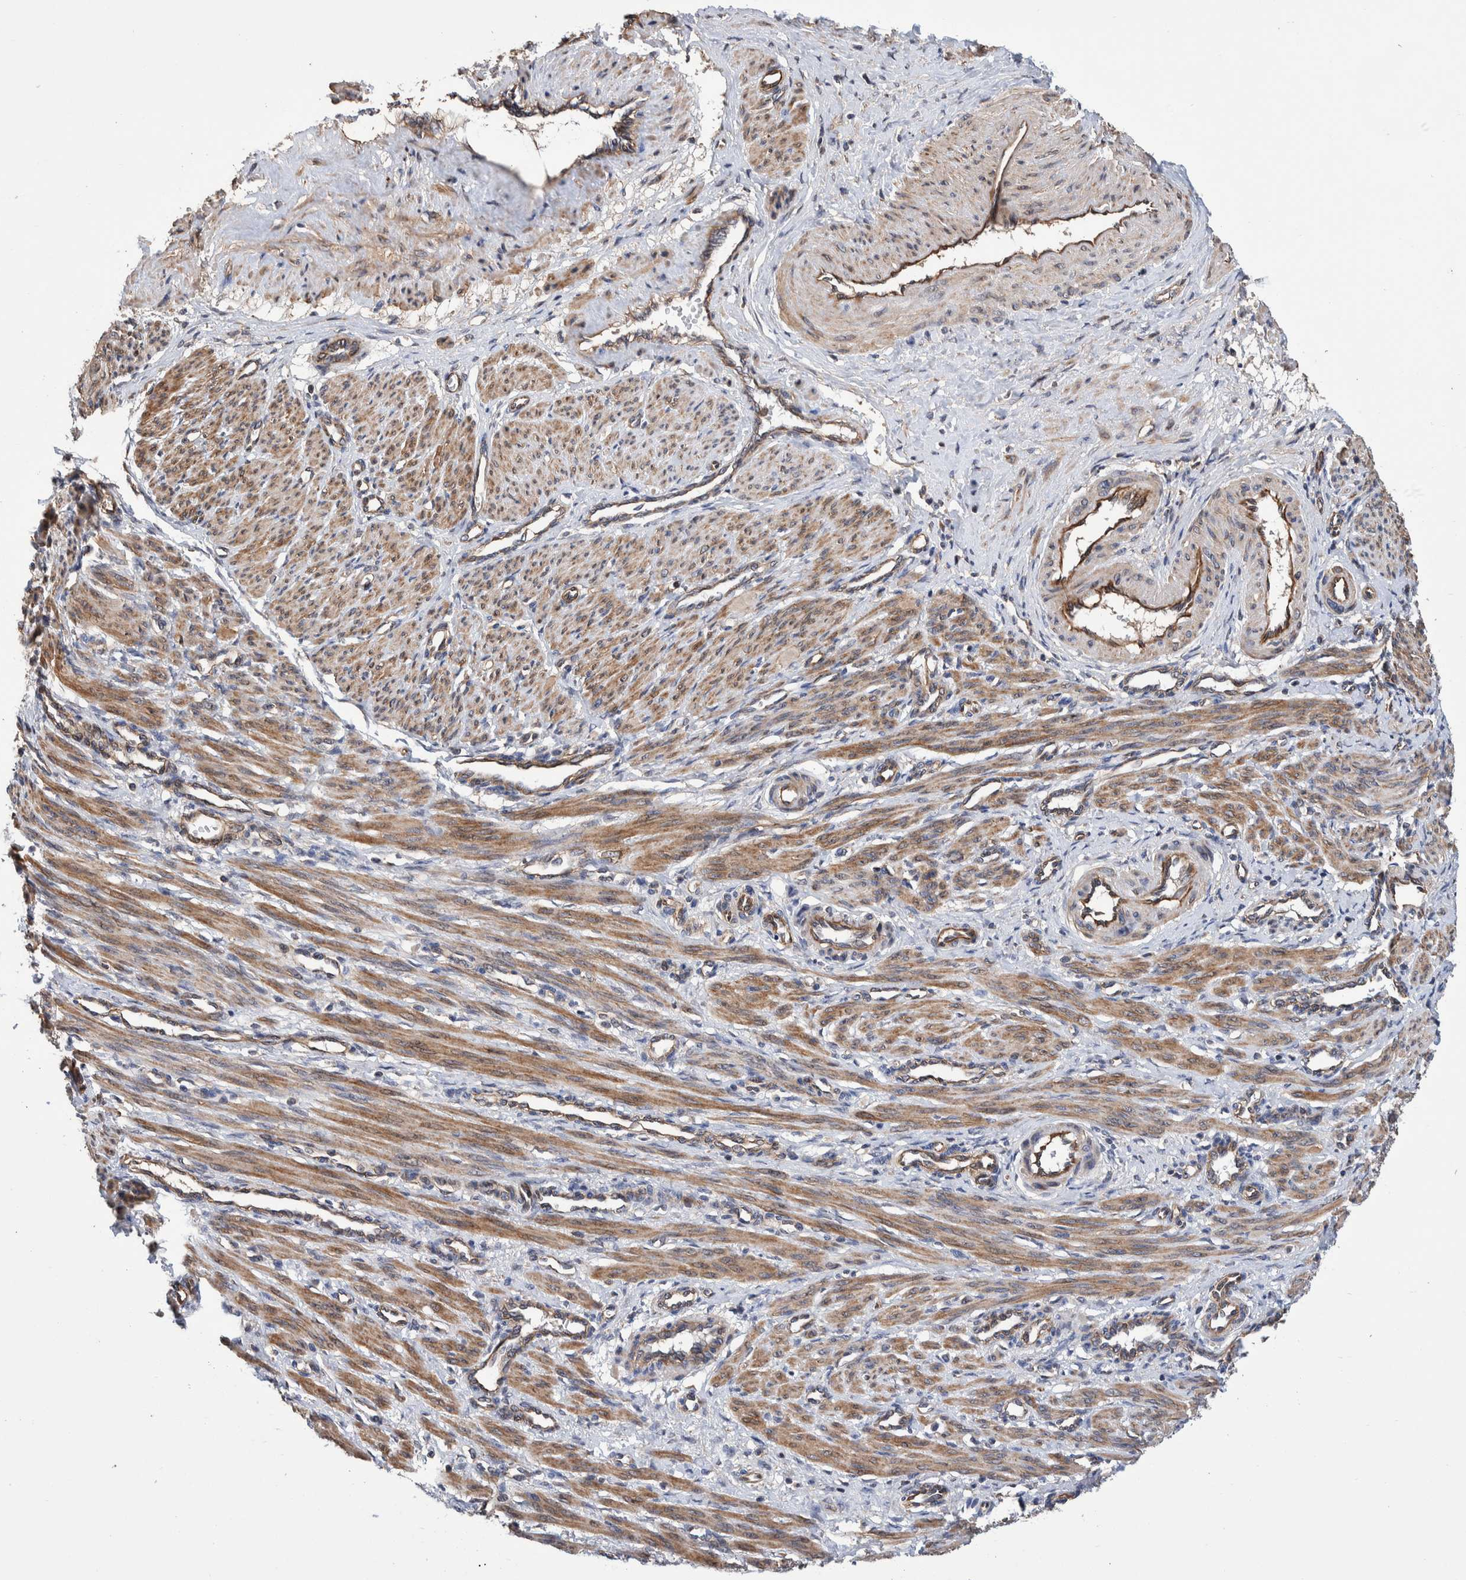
{"staining": {"intensity": "moderate", "quantity": ">75%", "location": "cytoplasmic/membranous"}, "tissue": "smooth muscle", "cell_type": "Smooth muscle cells", "image_type": "normal", "snomed": [{"axis": "morphology", "description": "Normal tissue, NOS"}, {"axis": "topography", "description": "Endometrium"}], "caption": "Immunohistochemical staining of normal human smooth muscle demonstrates >75% levels of moderate cytoplasmic/membranous protein staining in about >75% of smooth muscle cells.", "gene": "SLC45A4", "patient": {"sex": "female", "age": 33}}